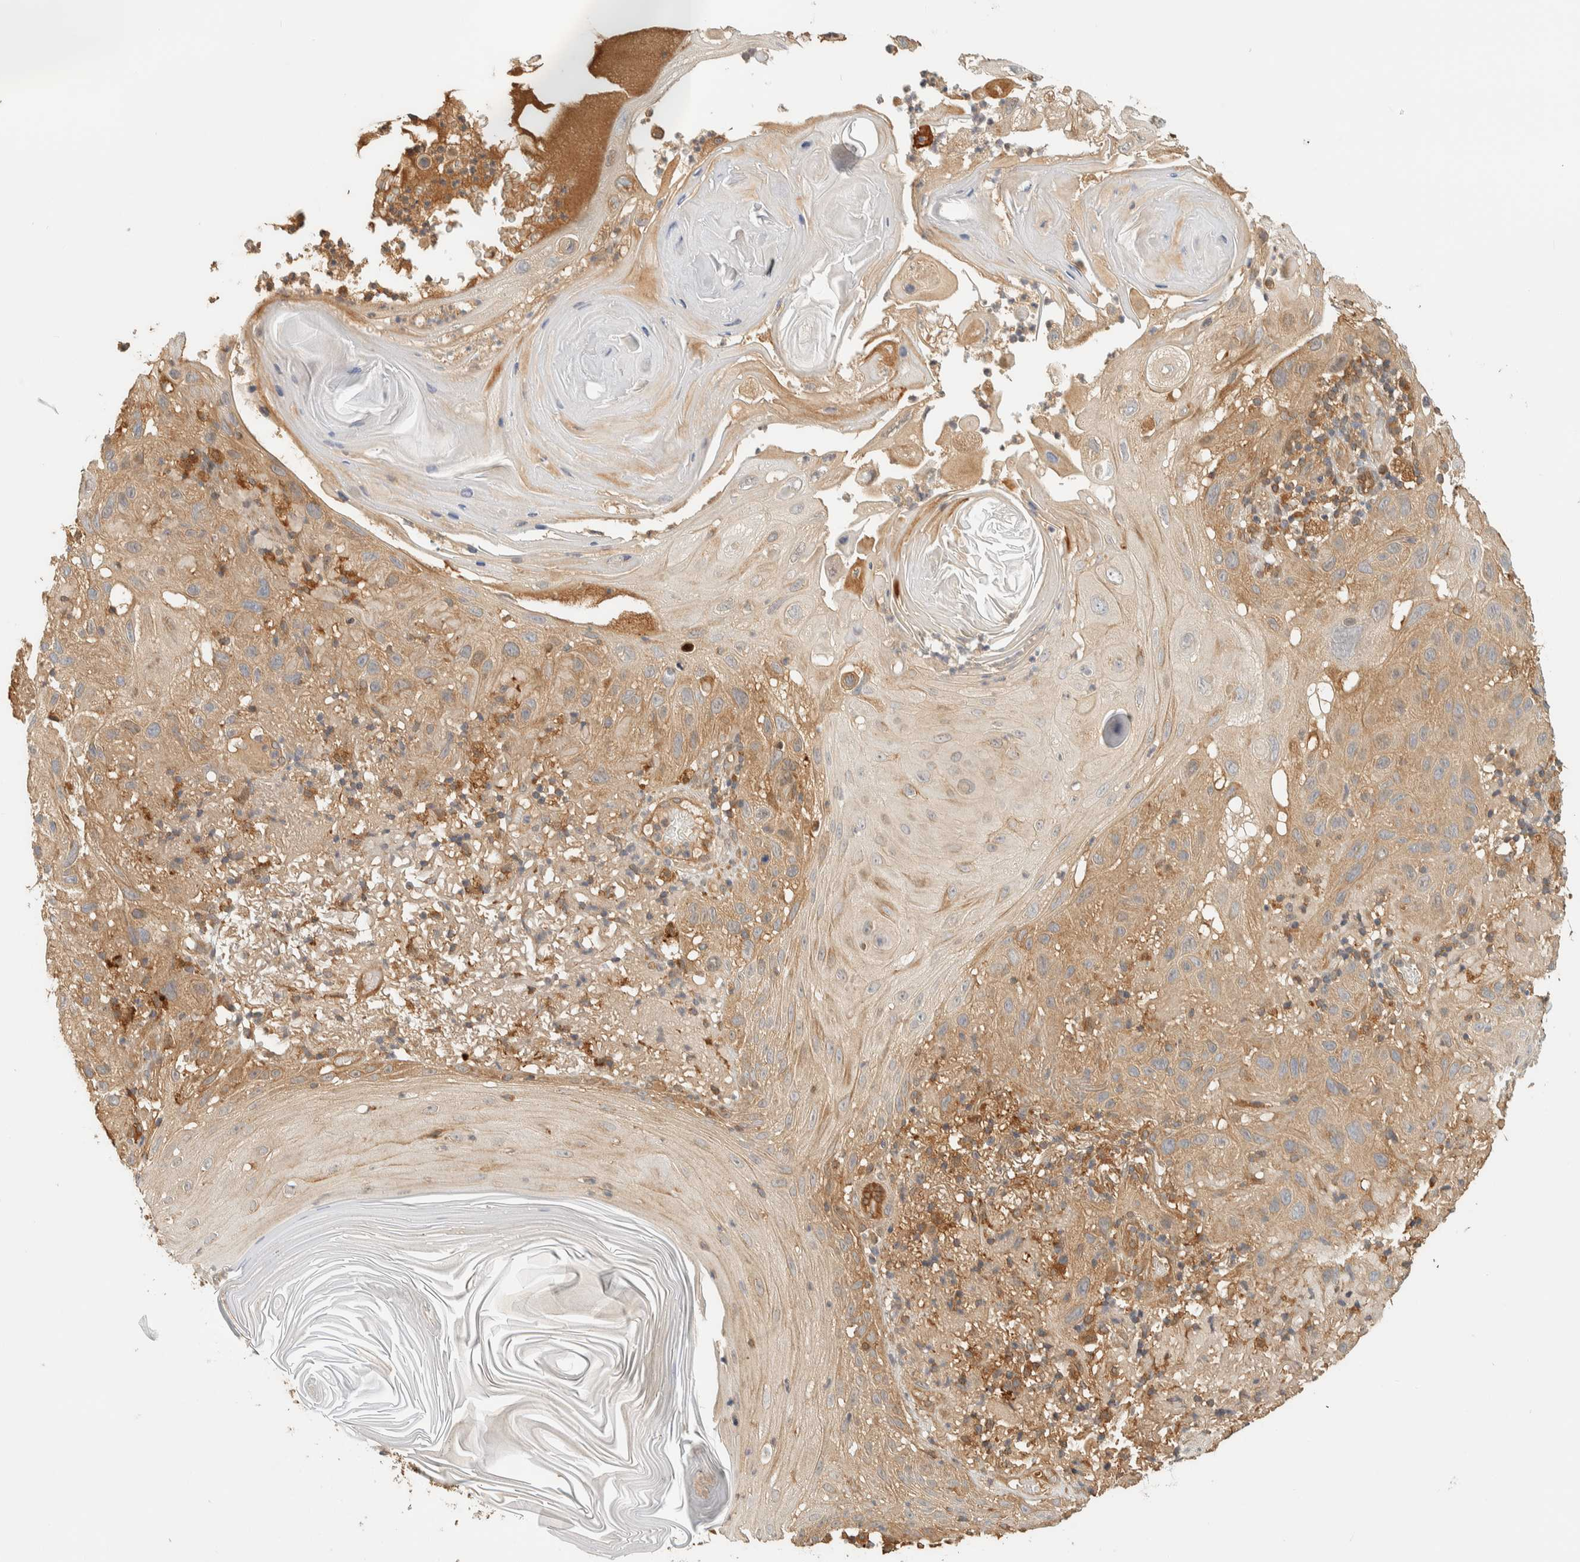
{"staining": {"intensity": "moderate", "quantity": "25%-75%", "location": "cytoplasmic/membranous"}, "tissue": "skin cancer", "cell_type": "Tumor cells", "image_type": "cancer", "snomed": [{"axis": "morphology", "description": "Squamous cell carcinoma, NOS"}, {"axis": "topography", "description": "Skin"}], "caption": "Protein analysis of squamous cell carcinoma (skin) tissue reveals moderate cytoplasmic/membranous staining in approximately 25%-75% of tumor cells.", "gene": "TMEM192", "patient": {"sex": "female", "age": 96}}